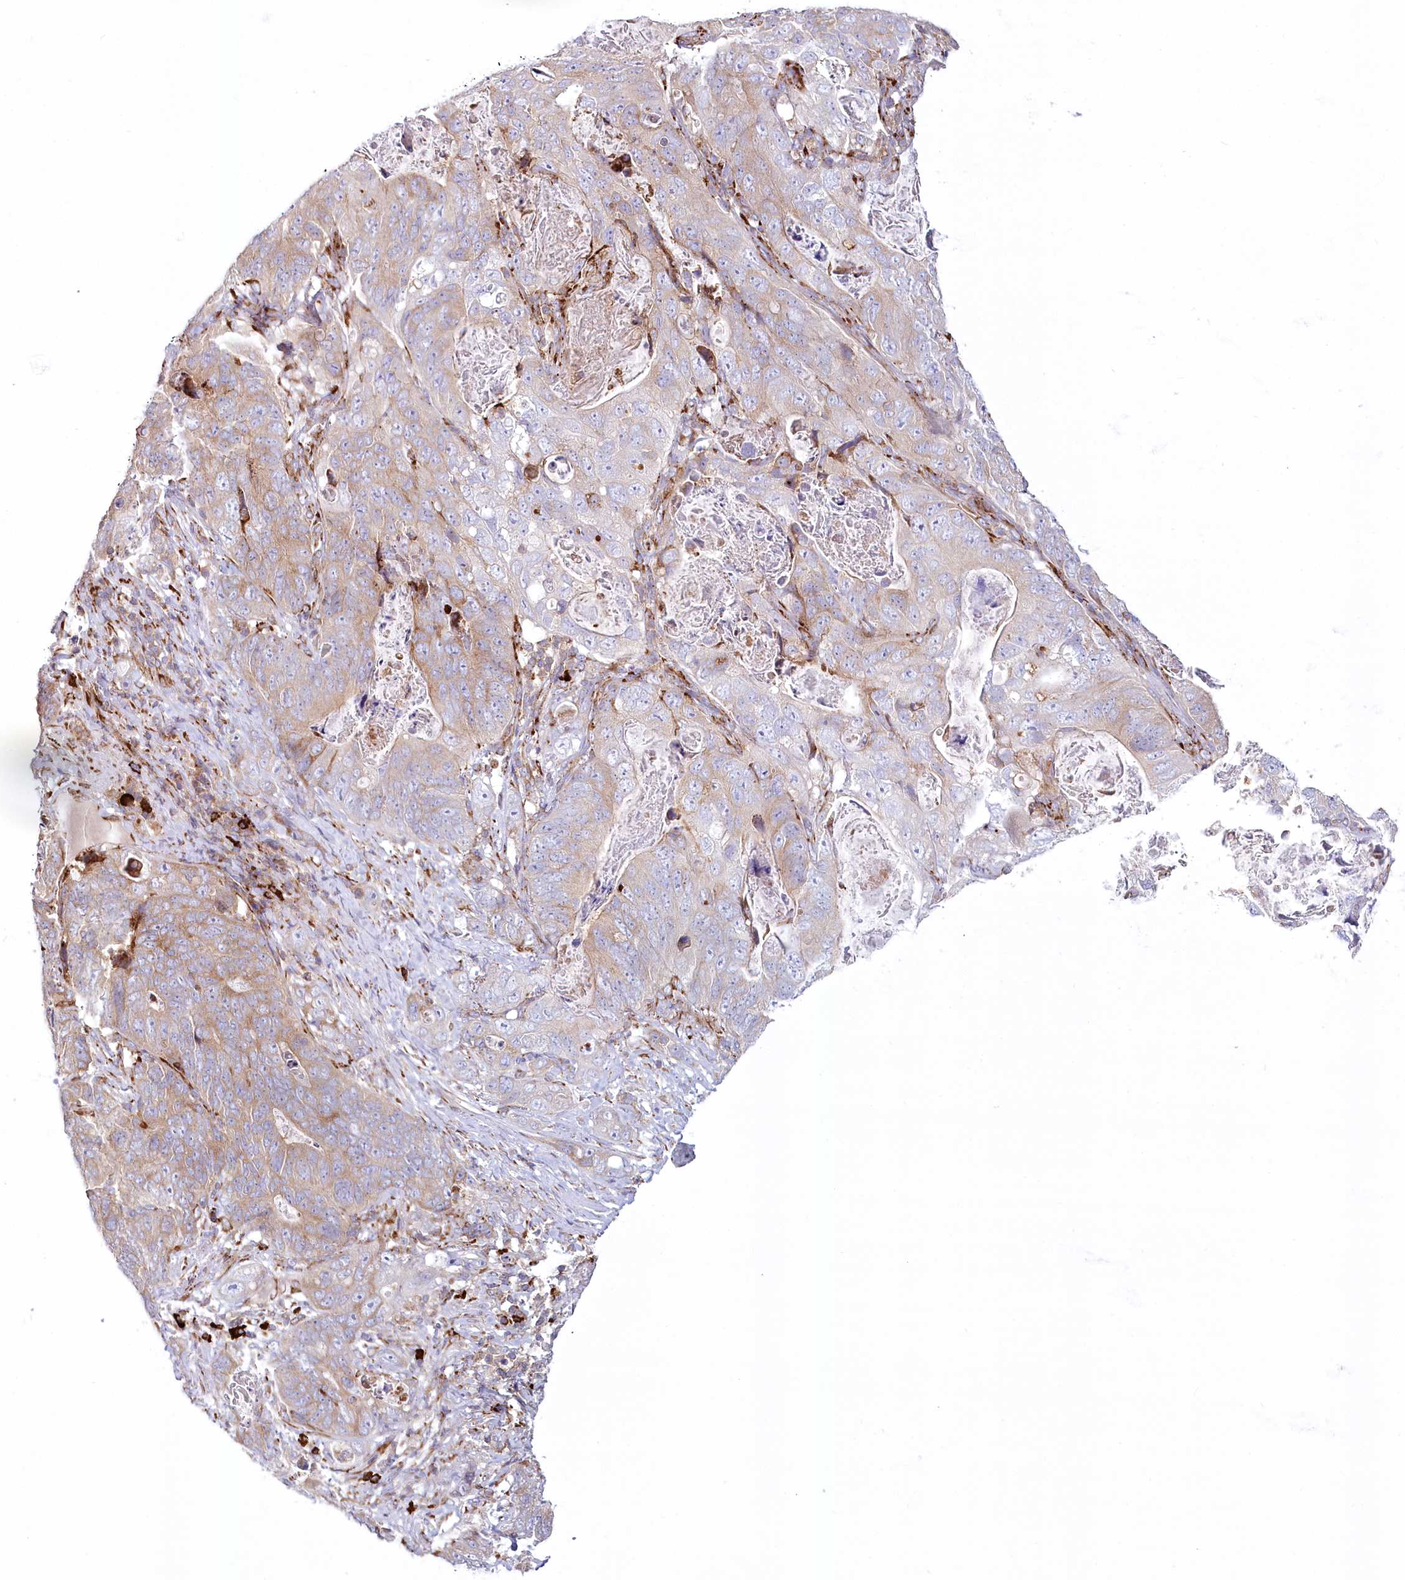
{"staining": {"intensity": "moderate", "quantity": "25%-75%", "location": "cytoplasmic/membranous"}, "tissue": "stomach cancer", "cell_type": "Tumor cells", "image_type": "cancer", "snomed": [{"axis": "morphology", "description": "Normal tissue, NOS"}, {"axis": "morphology", "description": "Adenocarcinoma, NOS"}, {"axis": "topography", "description": "Stomach"}], "caption": "Tumor cells display moderate cytoplasmic/membranous staining in about 25%-75% of cells in adenocarcinoma (stomach). The protein of interest is stained brown, and the nuclei are stained in blue (DAB IHC with brightfield microscopy, high magnification).", "gene": "POGLUT1", "patient": {"sex": "female", "age": 89}}